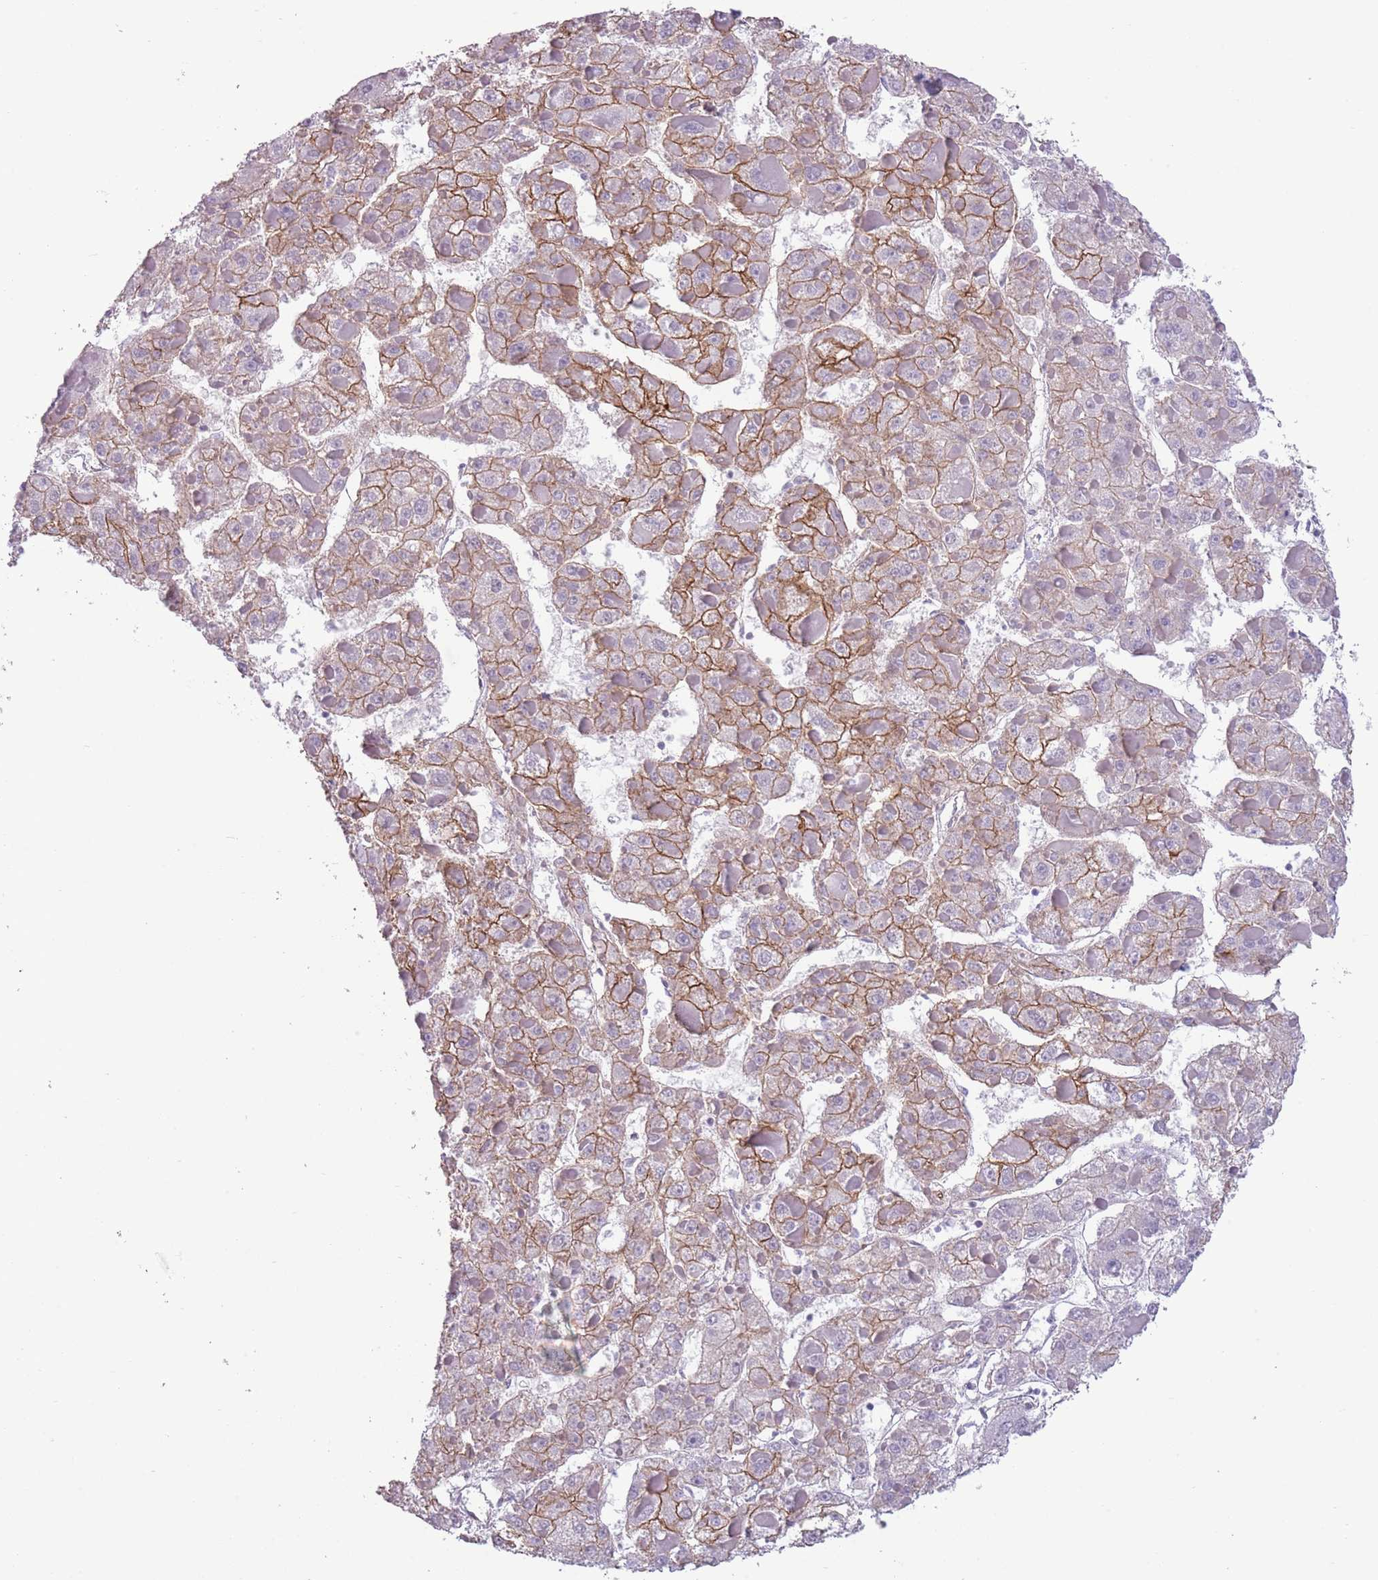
{"staining": {"intensity": "moderate", "quantity": "25%-75%", "location": "cytoplasmic/membranous"}, "tissue": "liver cancer", "cell_type": "Tumor cells", "image_type": "cancer", "snomed": [{"axis": "morphology", "description": "Carcinoma, Hepatocellular, NOS"}, {"axis": "topography", "description": "Liver"}], "caption": "Human hepatocellular carcinoma (liver) stained with a protein marker exhibits moderate staining in tumor cells.", "gene": "CREBZF", "patient": {"sex": "female", "age": 73}}